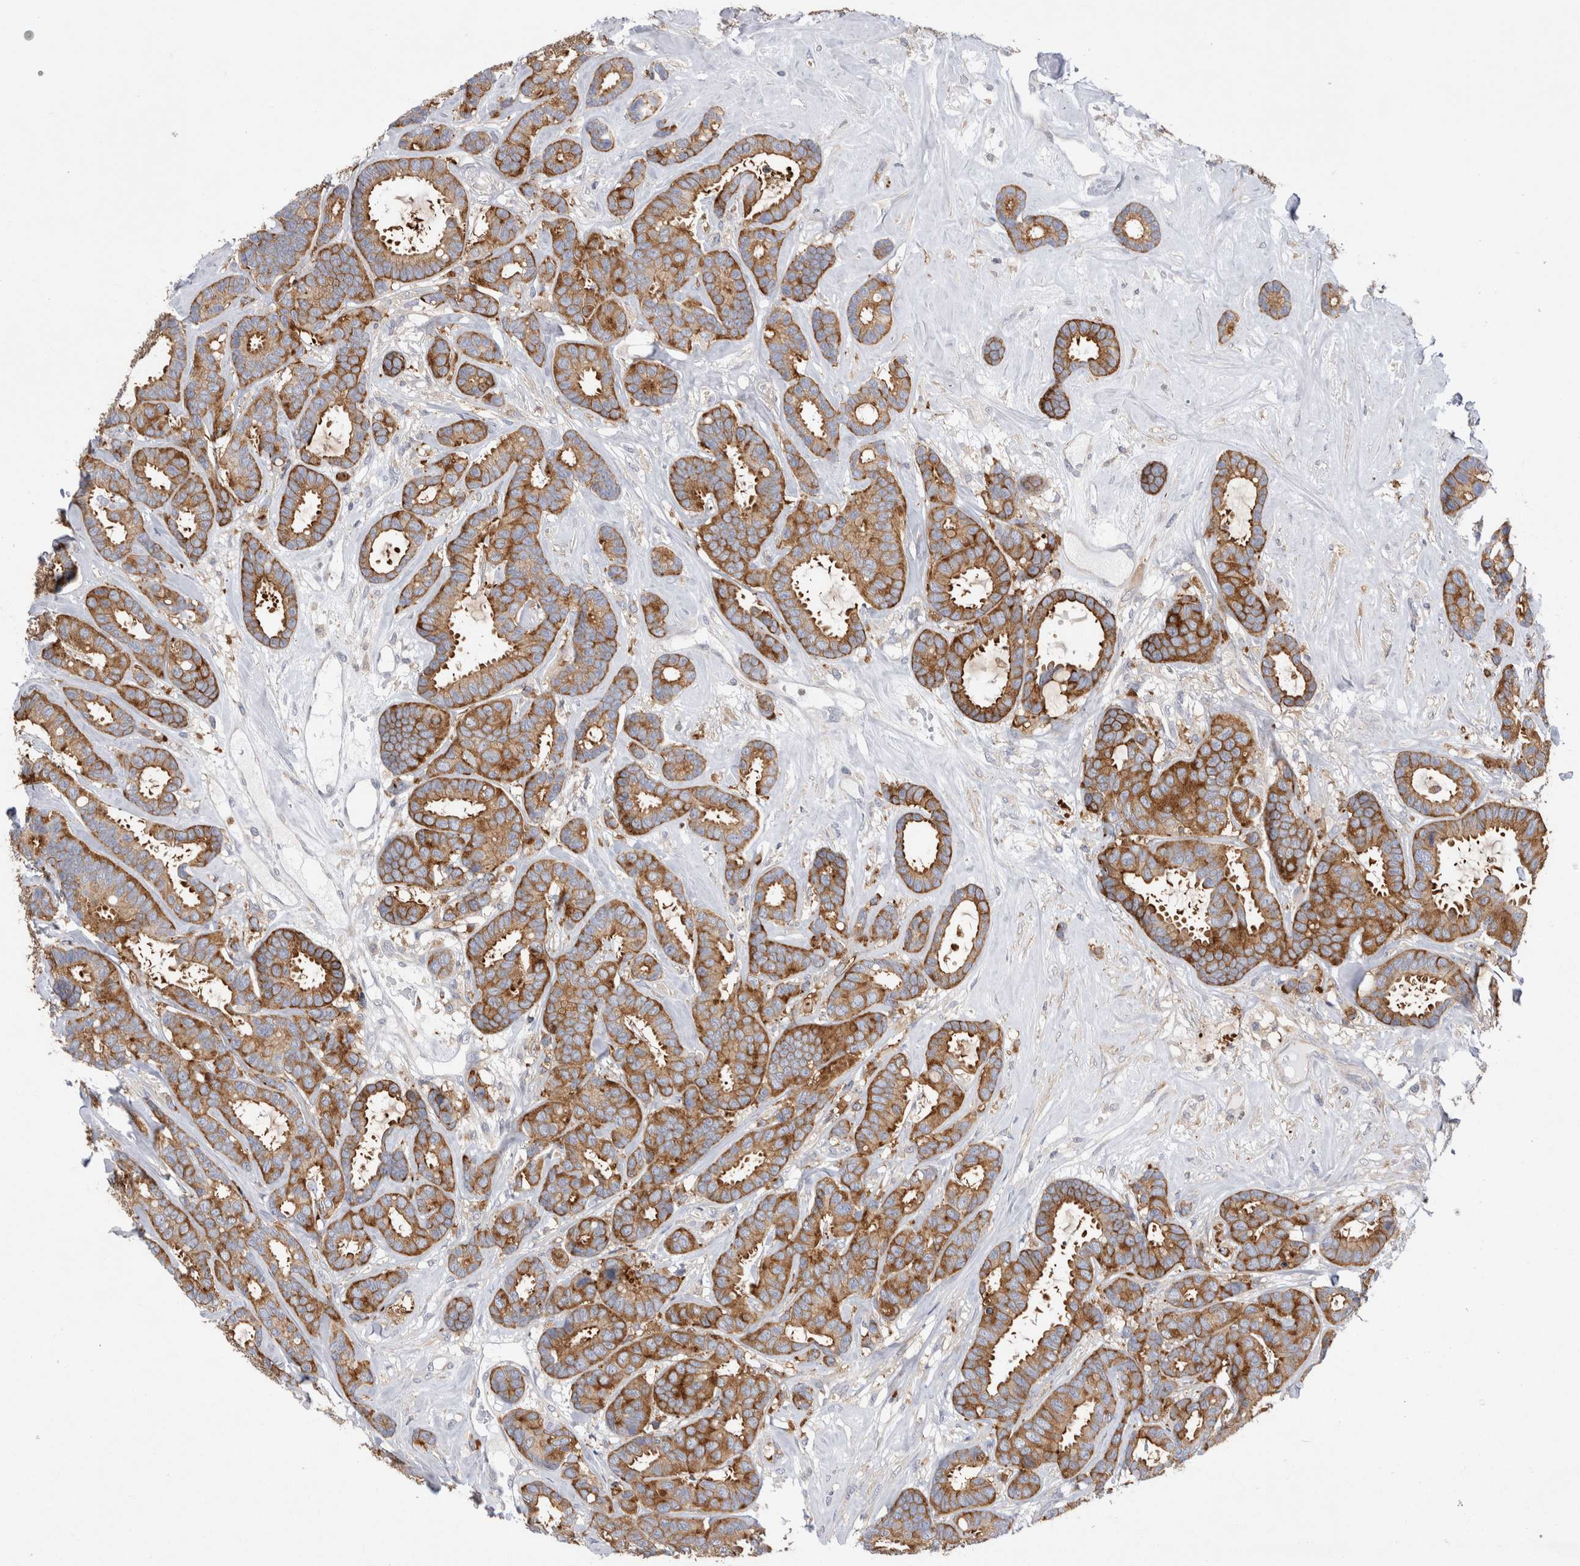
{"staining": {"intensity": "strong", "quantity": ">75%", "location": "cytoplasmic/membranous"}, "tissue": "breast cancer", "cell_type": "Tumor cells", "image_type": "cancer", "snomed": [{"axis": "morphology", "description": "Duct carcinoma"}, {"axis": "topography", "description": "Breast"}], "caption": "An IHC image of tumor tissue is shown. Protein staining in brown shows strong cytoplasmic/membranous positivity in infiltrating ductal carcinoma (breast) within tumor cells. (DAB (3,3'-diaminobenzidine) = brown stain, brightfield microscopy at high magnification).", "gene": "RAB11FIP1", "patient": {"sex": "female", "age": 87}}